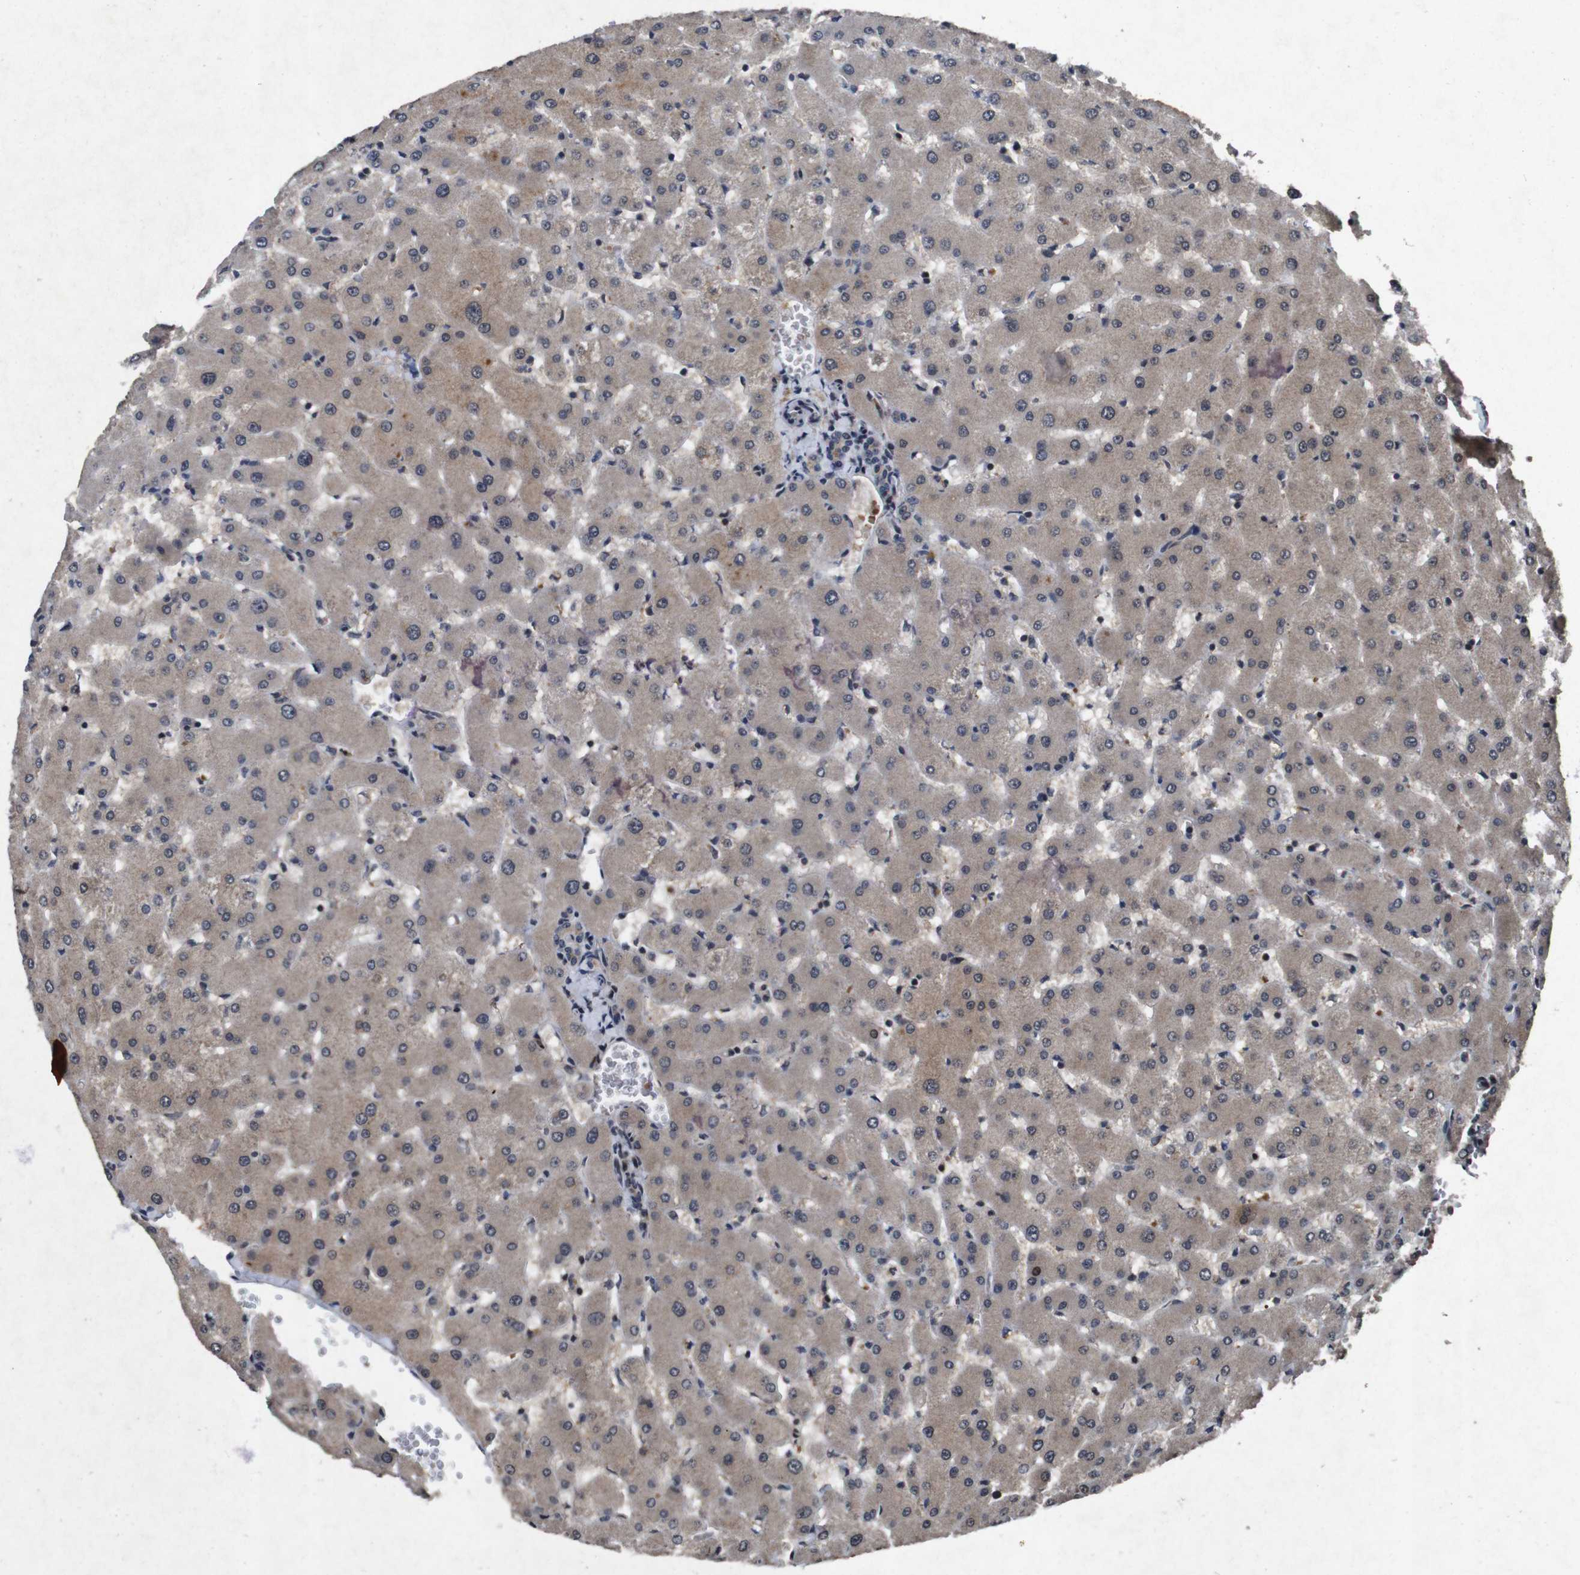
{"staining": {"intensity": "weak", "quantity": "25%-75%", "location": "cytoplasmic/membranous"}, "tissue": "liver", "cell_type": "Cholangiocytes", "image_type": "normal", "snomed": [{"axis": "morphology", "description": "Normal tissue, NOS"}, {"axis": "topography", "description": "Liver"}], "caption": "This is an image of immunohistochemistry staining of normal liver, which shows weak positivity in the cytoplasmic/membranous of cholangiocytes.", "gene": "AKT3", "patient": {"sex": "female", "age": 63}}